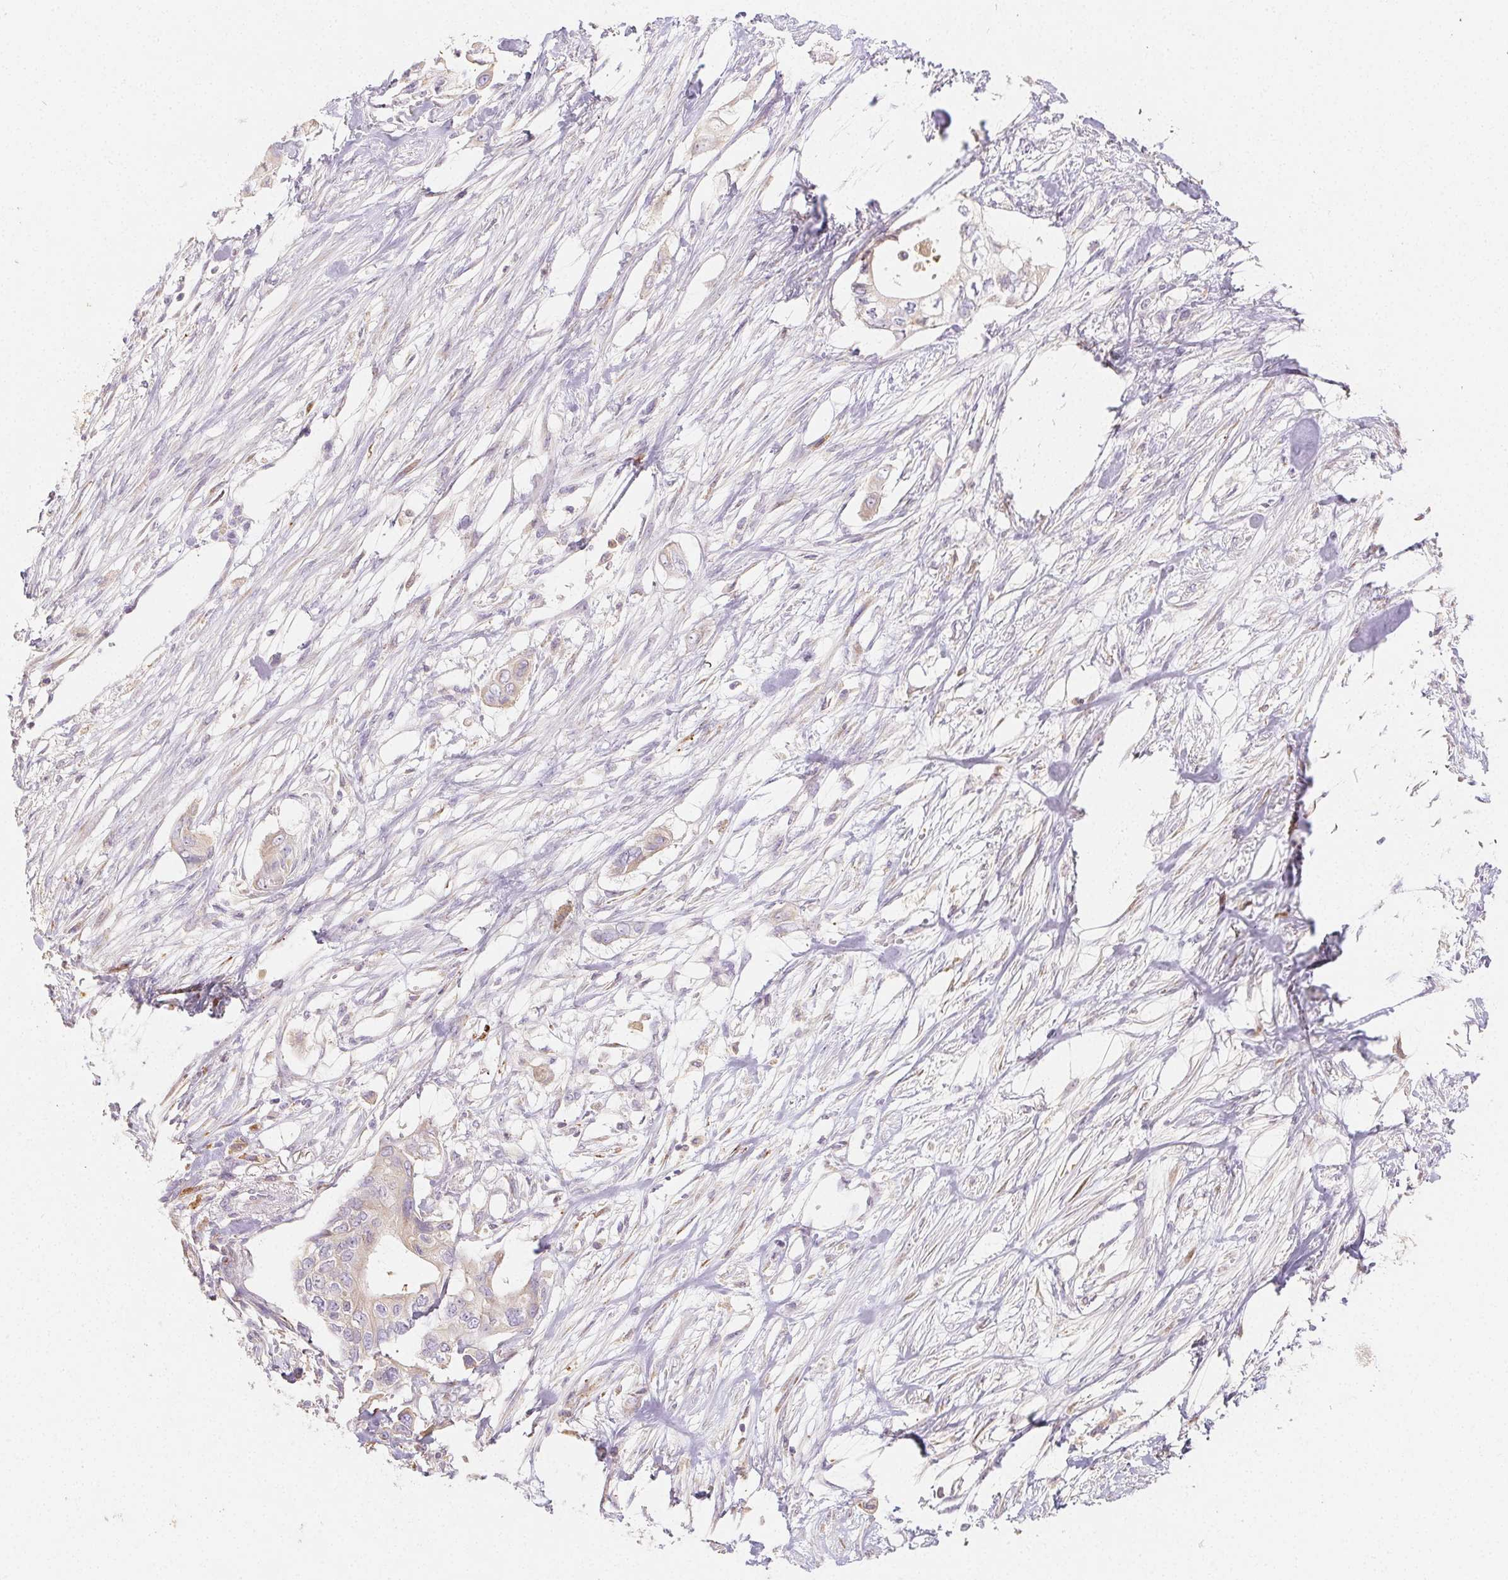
{"staining": {"intensity": "negative", "quantity": "none", "location": "none"}, "tissue": "pancreatic cancer", "cell_type": "Tumor cells", "image_type": "cancer", "snomed": [{"axis": "morphology", "description": "Adenocarcinoma, NOS"}, {"axis": "topography", "description": "Pancreas"}], "caption": "There is no significant expression in tumor cells of pancreatic adenocarcinoma.", "gene": "ACVR1B", "patient": {"sex": "female", "age": 63}}